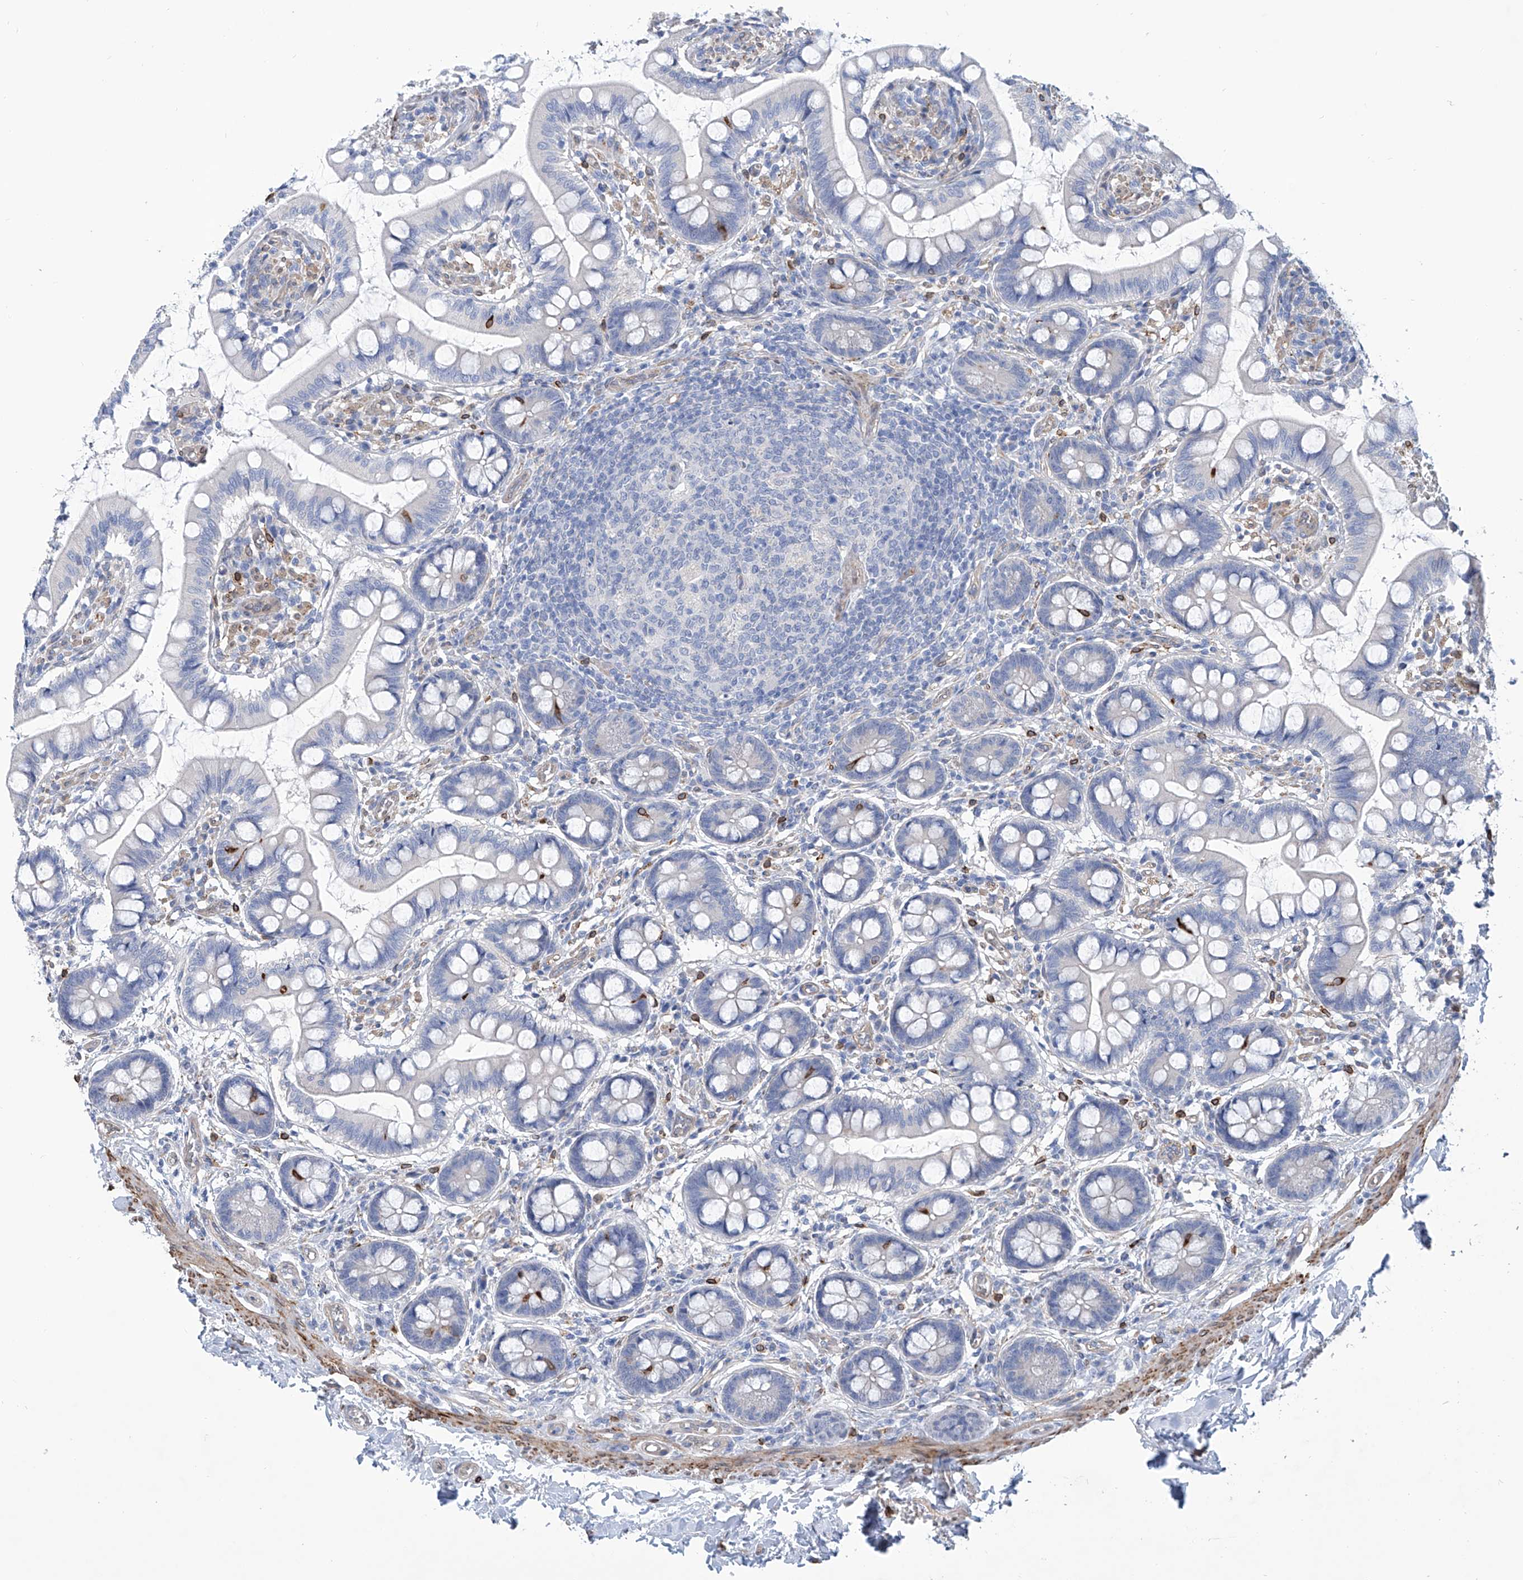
{"staining": {"intensity": "negative", "quantity": "none", "location": "none"}, "tissue": "small intestine", "cell_type": "Glandular cells", "image_type": "normal", "snomed": [{"axis": "morphology", "description": "Normal tissue, NOS"}, {"axis": "topography", "description": "Small intestine"}], "caption": "There is no significant staining in glandular cells of small intestine. (Stains: DAB (3,3'-diaminobenzidine) IHC with hematoxylin counter stain, Microscopy: brightfield microscopy at high magnification).", "gene": "TNN", "patient": {"sex": "male", "age": 52}}